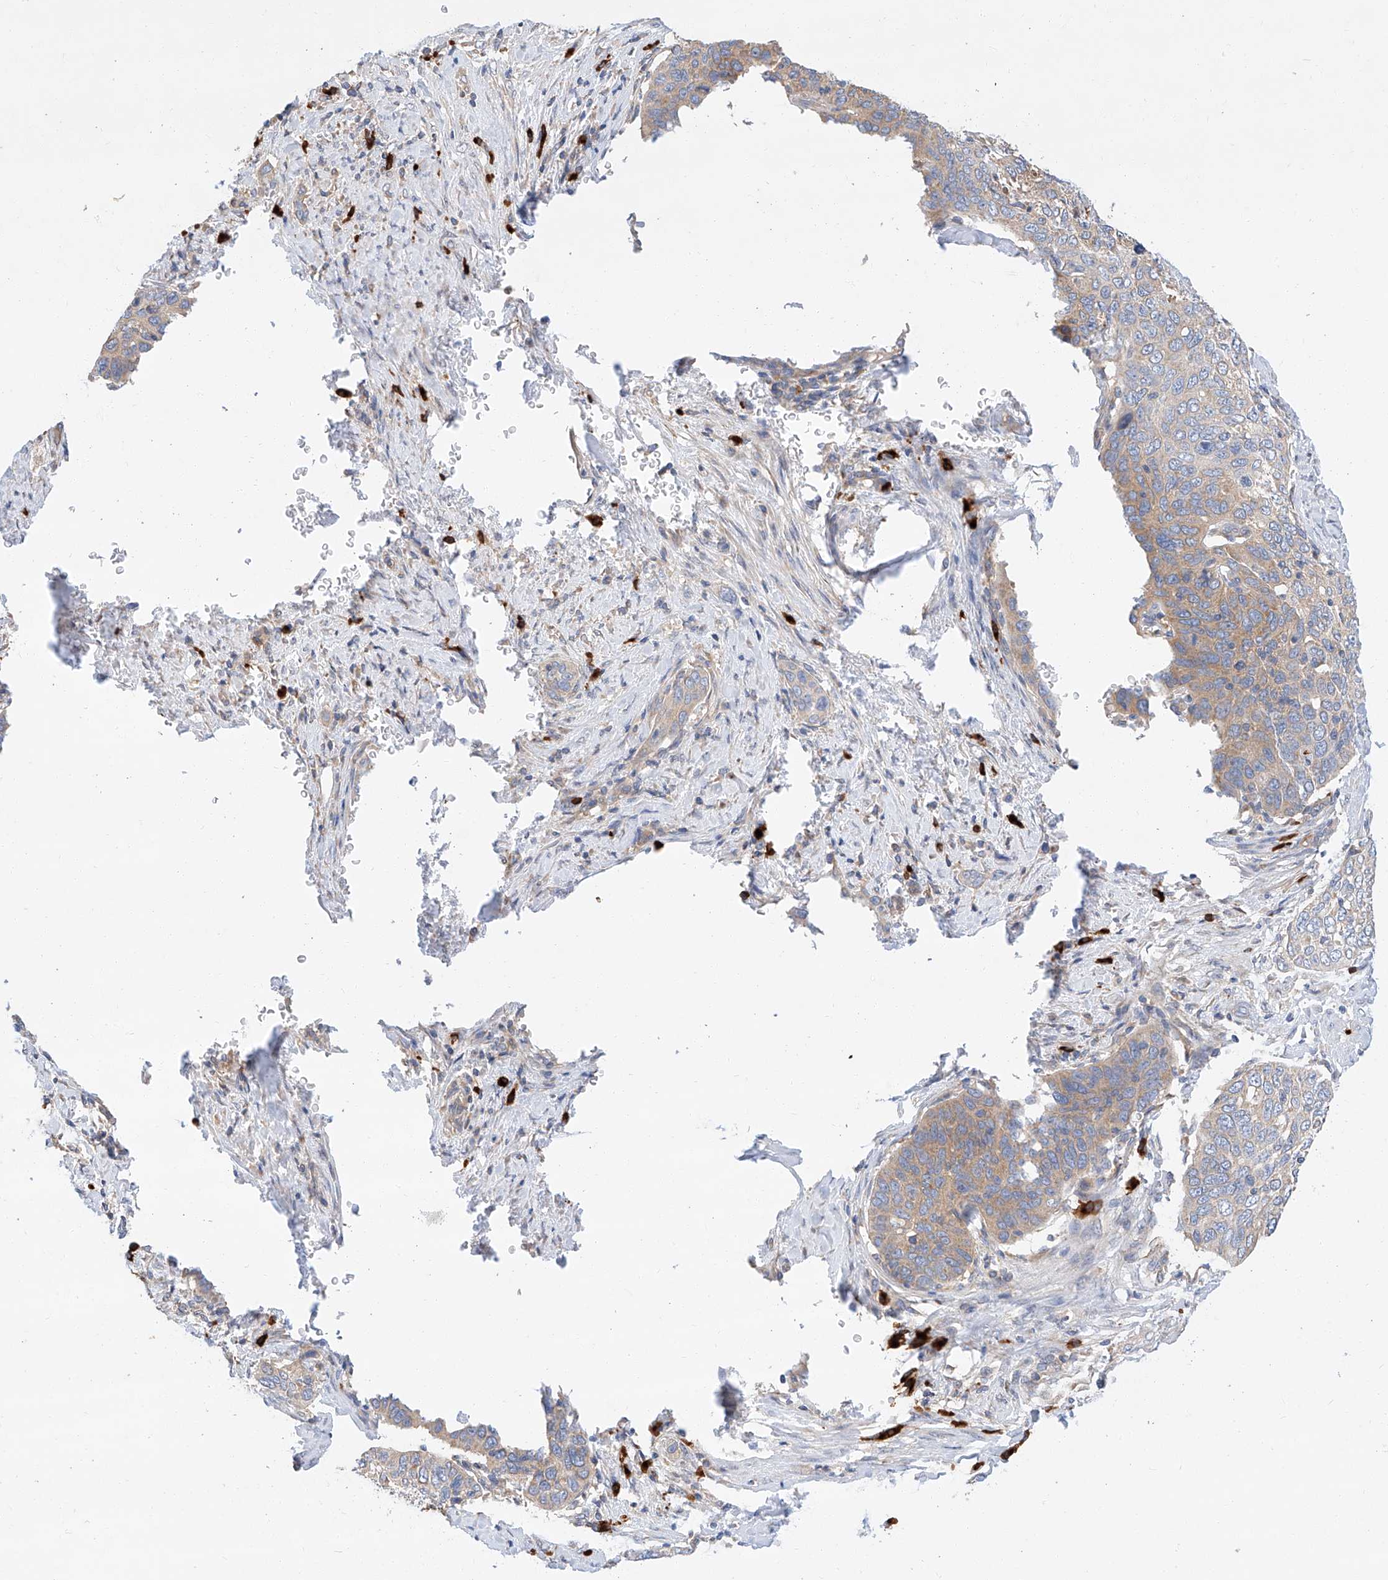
{"staining": {"intensity": "weak", "quantity": "25%-75%", "location": "cytoplasmic/membranous"}, "tissue": "cervical cancer", "cell_type": "Tumor cells", "image_type": "cancer", "snomed": [{"axis": "morphology", "description": "Squamous cell carcinoma, NOS"}, {"axis": "topography", "description": "Cervix"}], "caption": "Approximately 25%-75% of tumor cells in cervical cancer display weak cytoplasmic/membranous protein positivity as visualized by brown immunohistochemical staining.", "gene": "GLMN", "patient": {"sex": "female", "age": 60}}